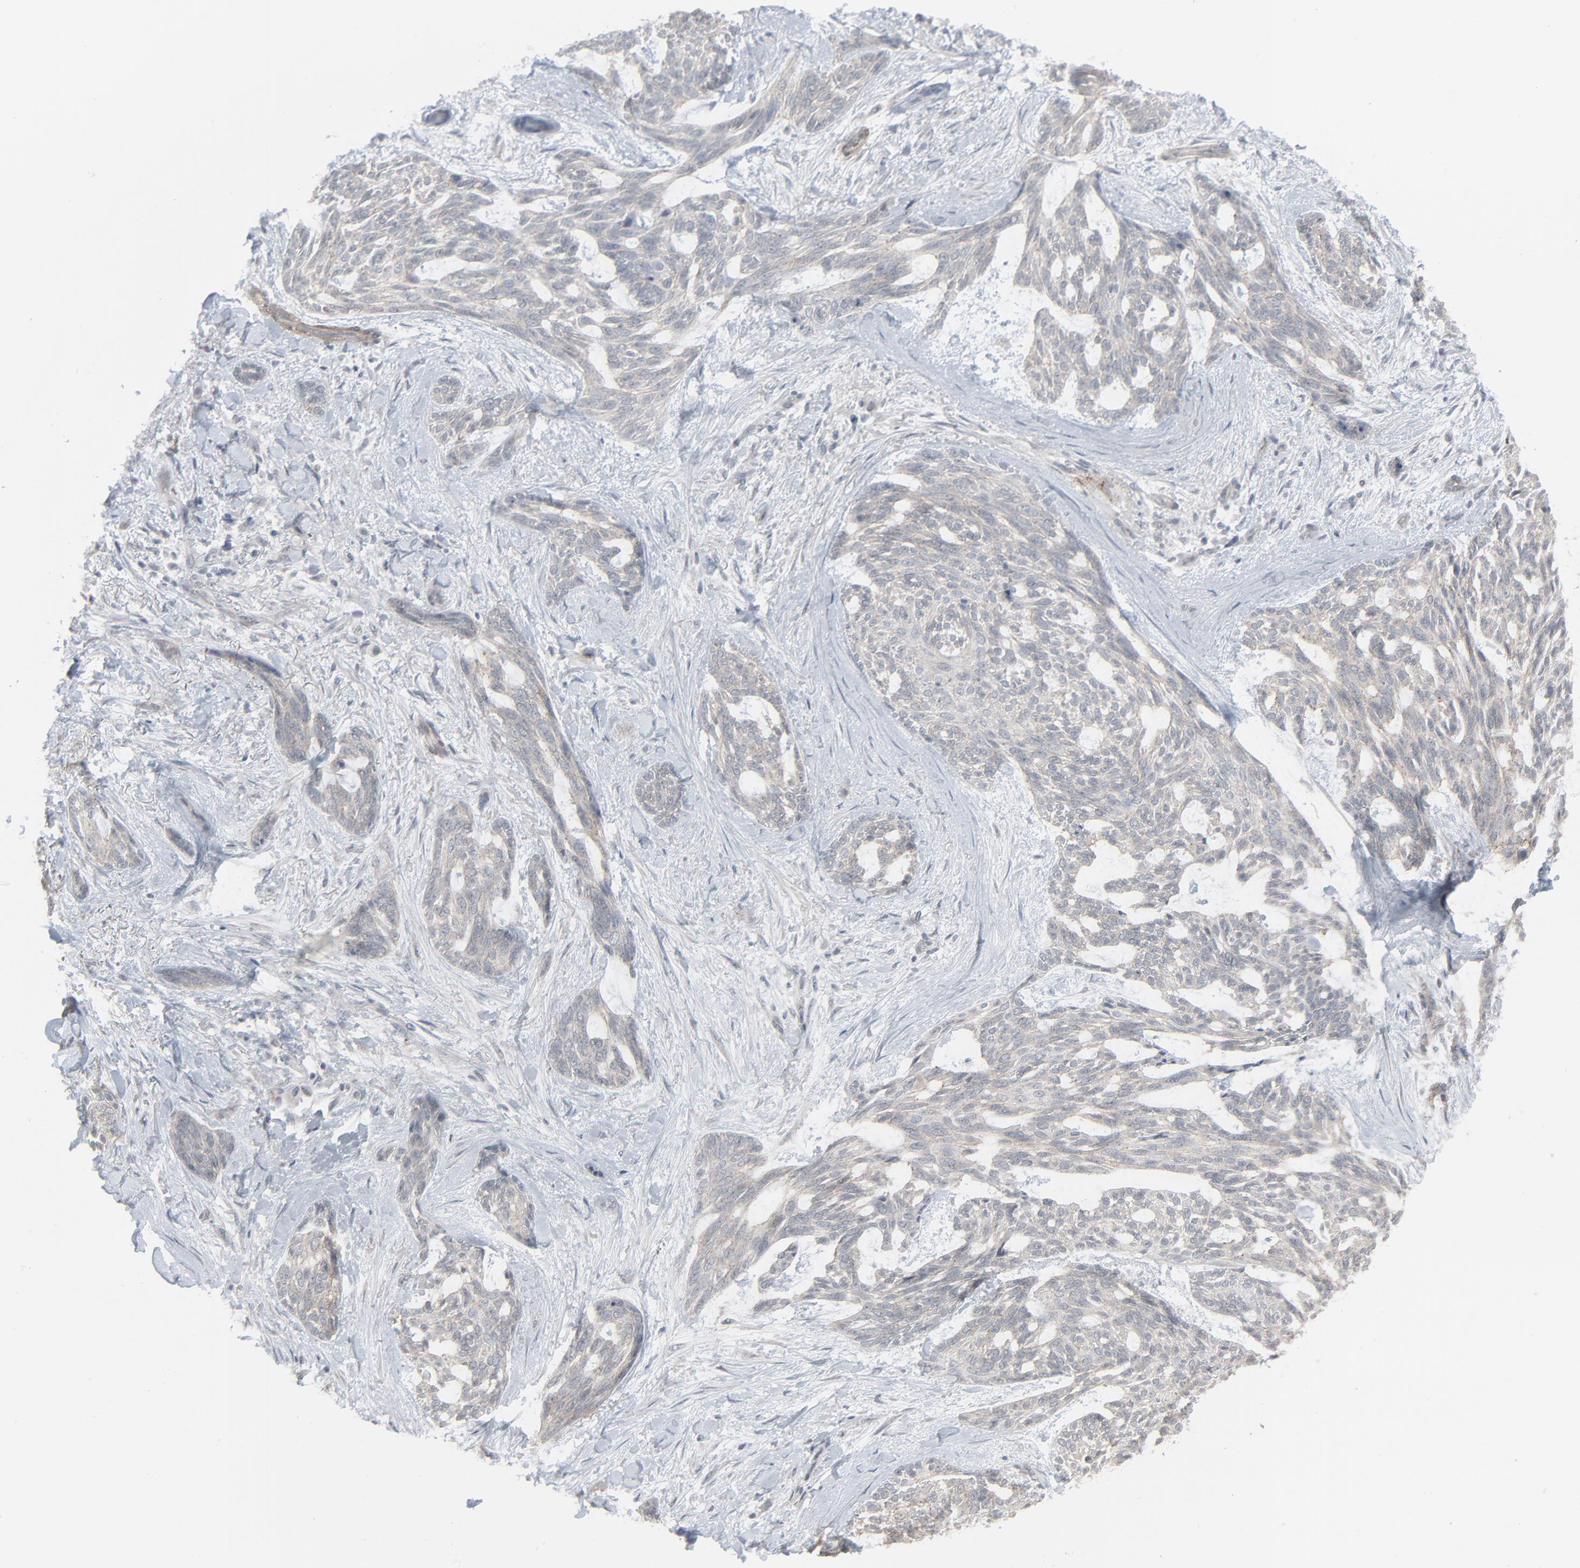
{"staining": {"intensity": "negative", "quantity": "none", "location": "none"}, "tissue": "skin cancer", "cell_type": "Tumor cells", "image_type": "cancer", "snomed": [{"axis": "morphology", "description": "Normal tissue, NOS"}, {"axis": "morphology", "description": "Basal cell carcinoma"}, {"axis": "topography", "description": "Skin"}], "caption": "The IHC image has no significant staining in tumor cells of basal cell carcinoma (skin) tissue. (IHC, brightfield microscopy, high magnification).", "gene": "NEUROD1", "patient": {"sex": "female", "age": 71}}